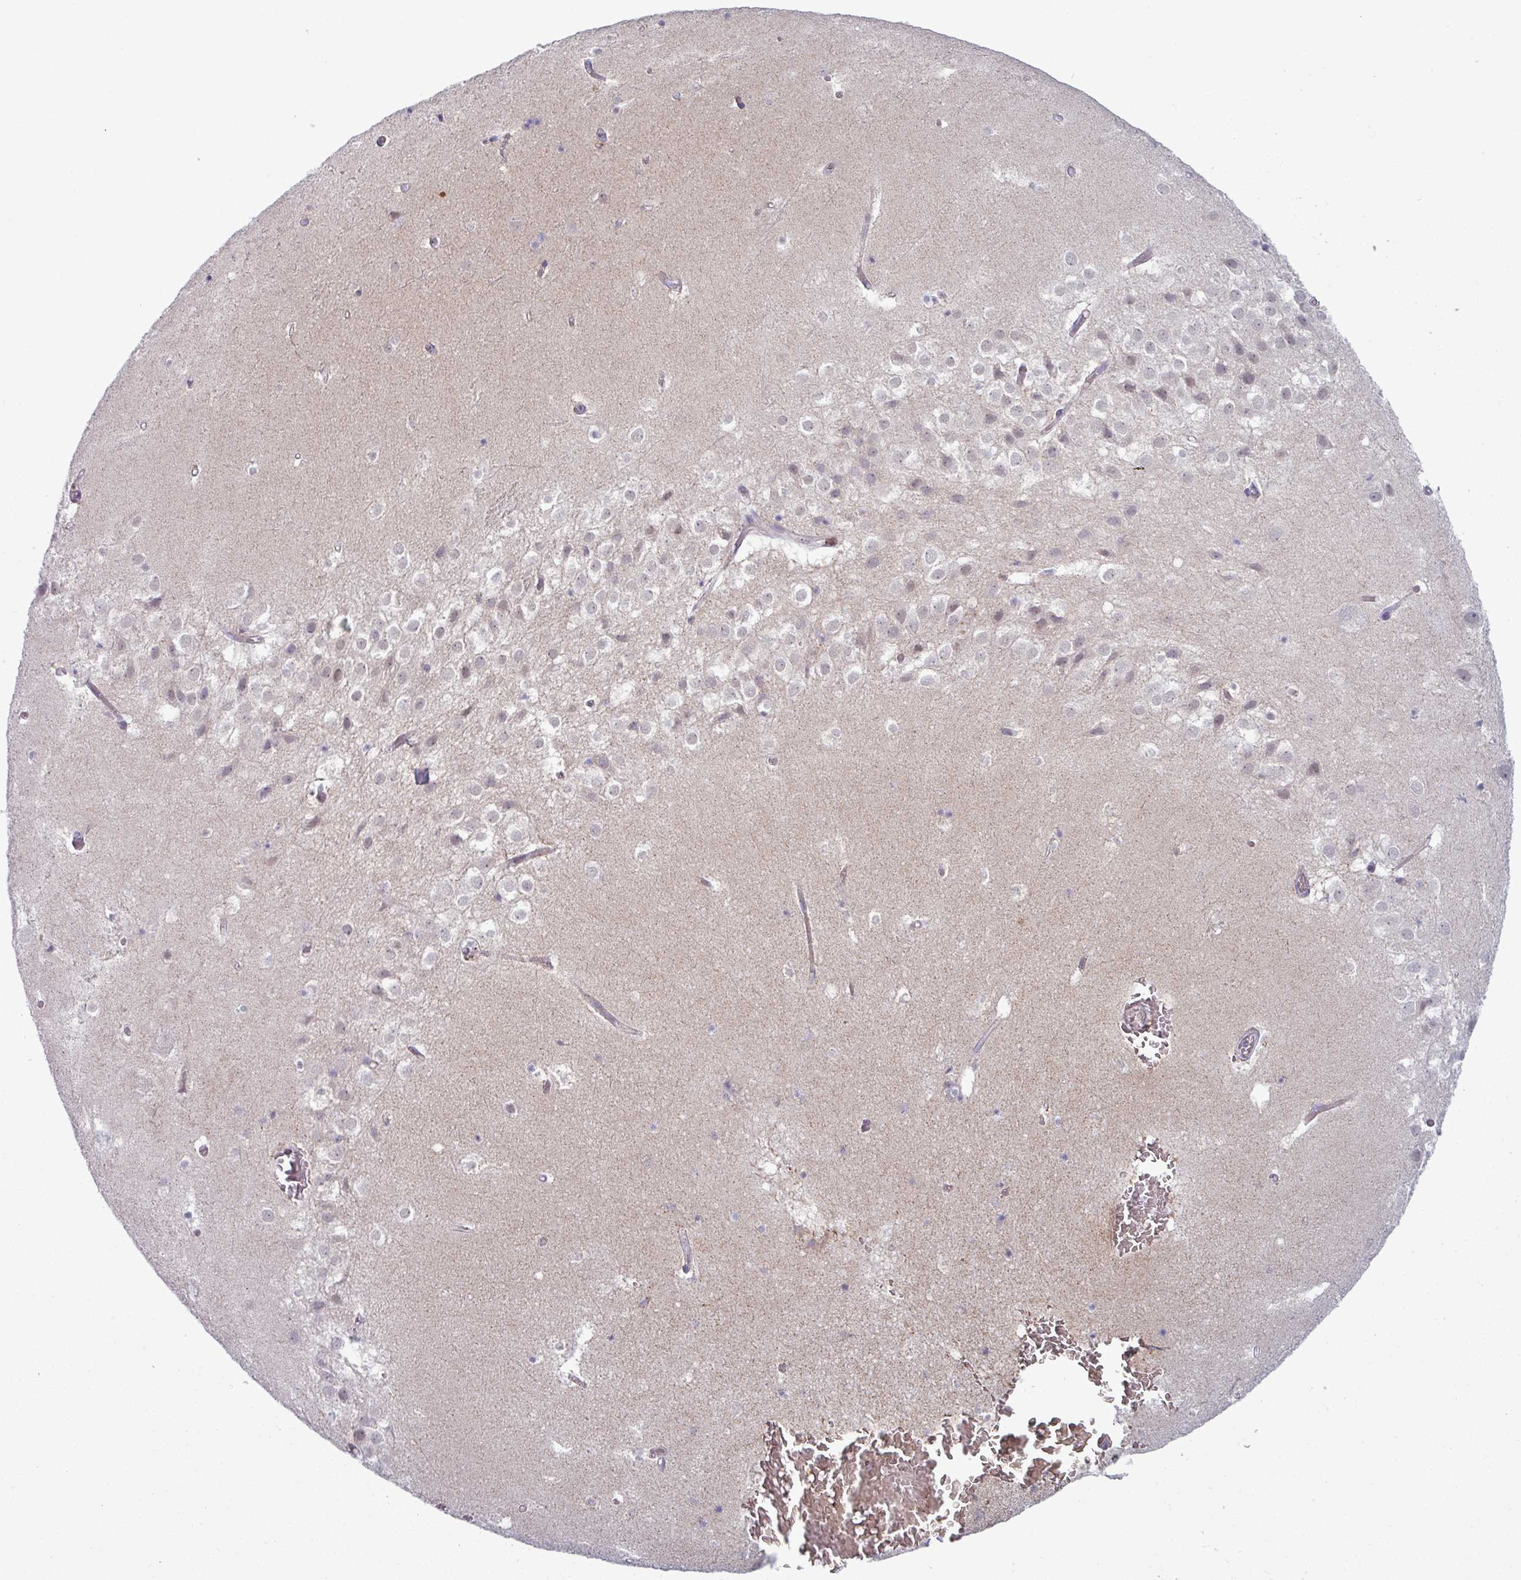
{"staining": {"intensity": "weak", "quantity": "25%-75%", "location": "cytoplasmic/membranous"}, "tissue": "hippocampus", "cell_type": "Glial cells", "image_type": "normal", "snomed": [{"axis": "morphology", "description": "Normal tissue, NOS"}, {"axis": "topography", "description": "Hippocampus"}], "caption": "DAB immunohistochemical staining of benign hippocampus displays weak cytoplasmic/membranous protein staining in approximately 25%-75% of glial cells.", "gene": "ZNF615", "patient": {"sex": "female", "age": 52}}